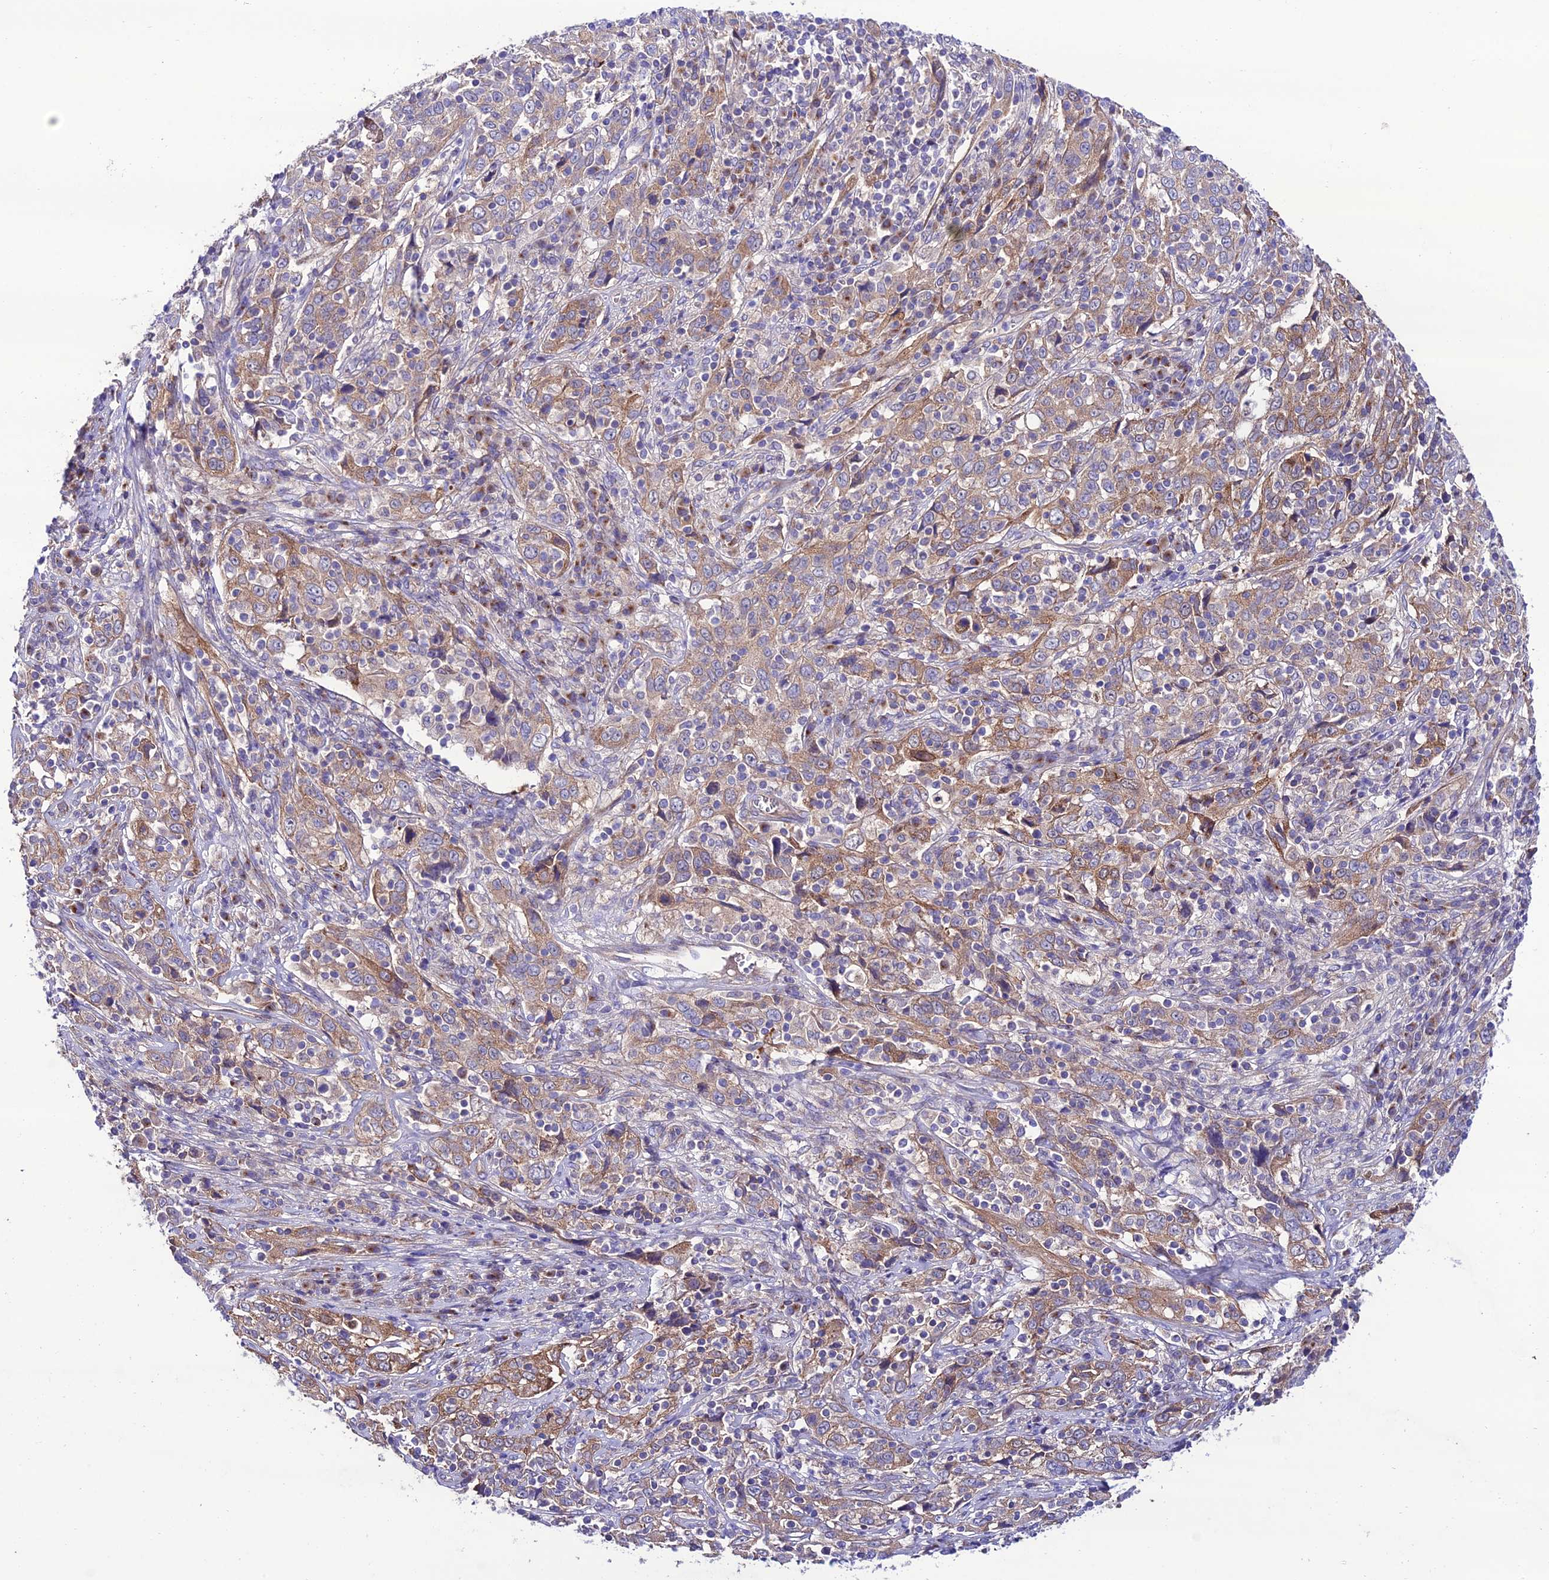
{"staining": {"intensity": "moderate", "quantity": "25%-75%", "location": "cytoplasmic/membranous"}, "tissue": "cervical cancer", "cell_type": "Tumor cells", "image_type": "cancer", "snomed": [{"axis": "morphology", "description": "Squamous cell carcinoma, NOS"}, {"axis": "topography", "description": "Cervix"}], "caption": "Moderate cytoplasmic/membranous expression is seen in about 25%-75% of tumor cells in squamous cell carcinoma (cervical).", "gene": "LACTB2", "patient": {"sex": "female", "age": 46}}